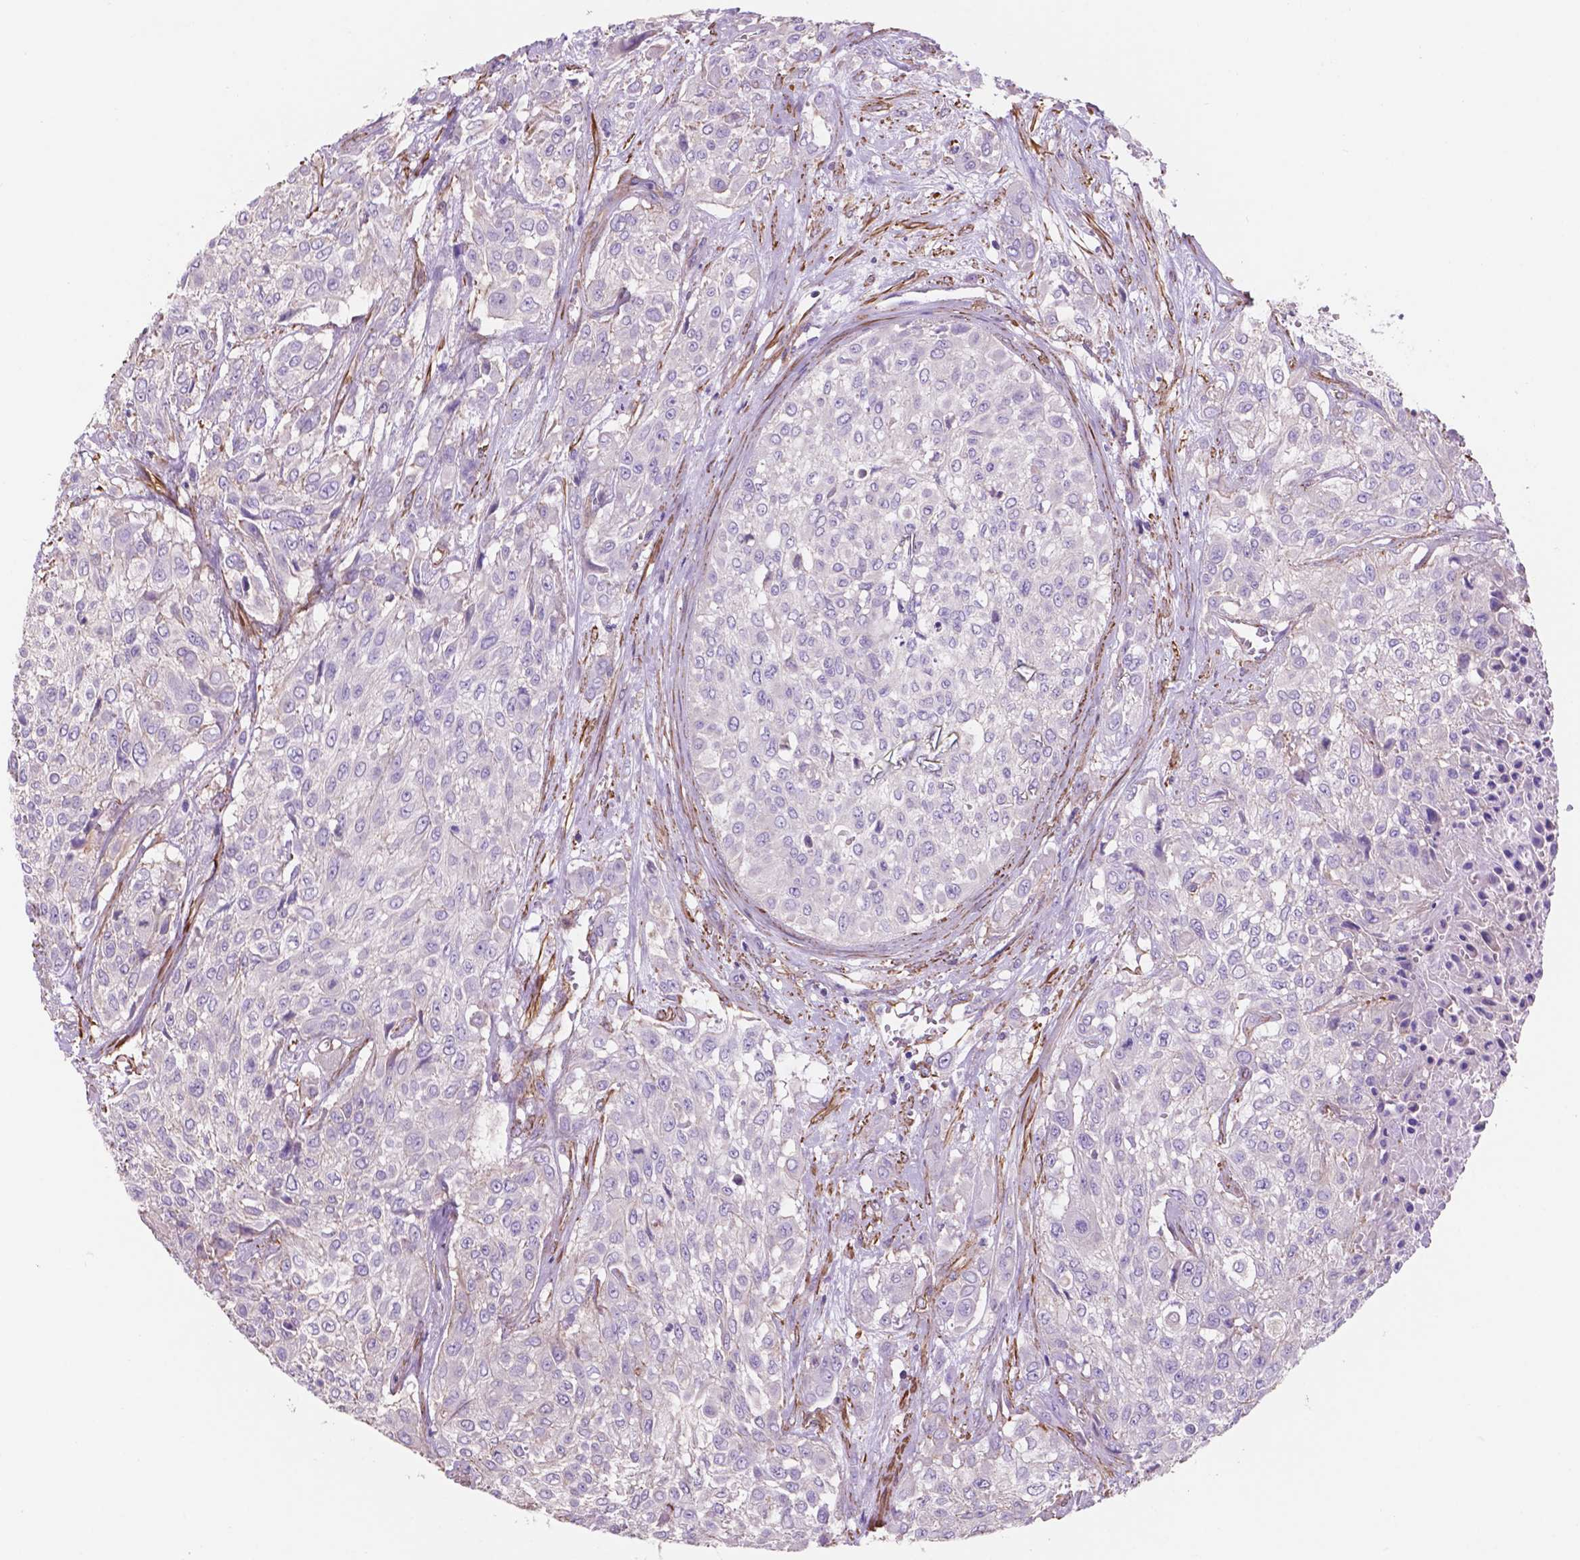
{"staining": {"intensity": "negative", "quantity": "none", "location": "none"}, "tissue": "urothelial cancer", "cell_type": "Tumor cells", "image_type": "cancer", "snomed": [{"axis": "morphology", "description": "Urothelial carcinoma, High grade"}, {"axis": "topography", "description": "Urinary bladder"}], "caption": "Photomicrograph shows no significant protein positivity in tumor cells of high-grade urothelial carcinoma.", "gene": "TOR2A", "patient": {"sex": "male", "age": 57}}